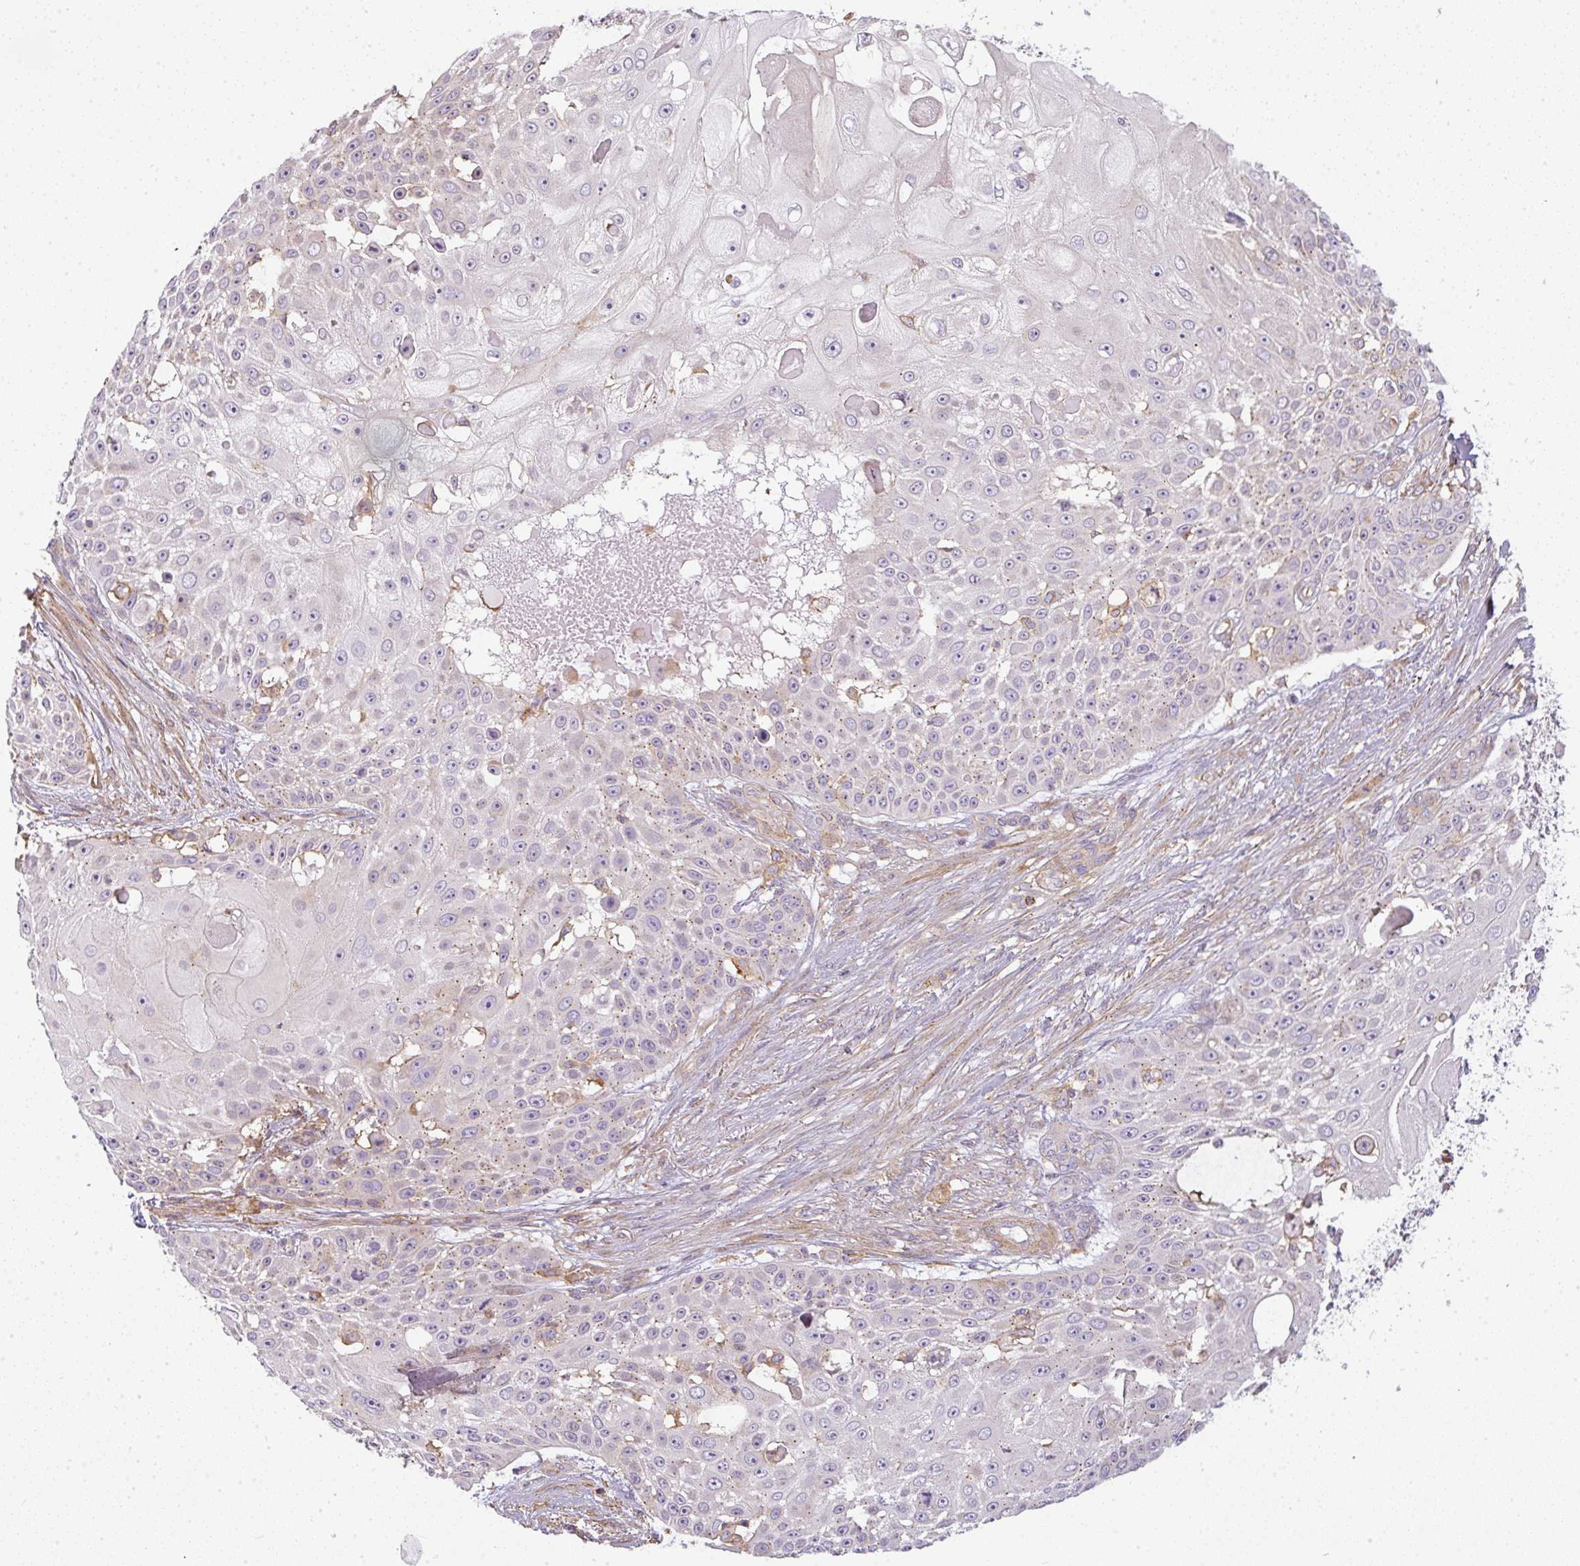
{"staining": {"intensity": "negative", "quantity": "none", "location": "none"}, "tissue": "skin cancer", "cell_type": "Tumor cells", "image_type": "cancer", "snomed": [{"axis": "morphology", "description": "Squamous cell carcinoma, NOS"}, {"axis": "topography", "description": "Skin"}], "caption": "Tumor cells show no significant protein expression in skin squamous cell carcinoma.", "gene": "SULF1", "patient": {"sex": "female", "age": 86}}